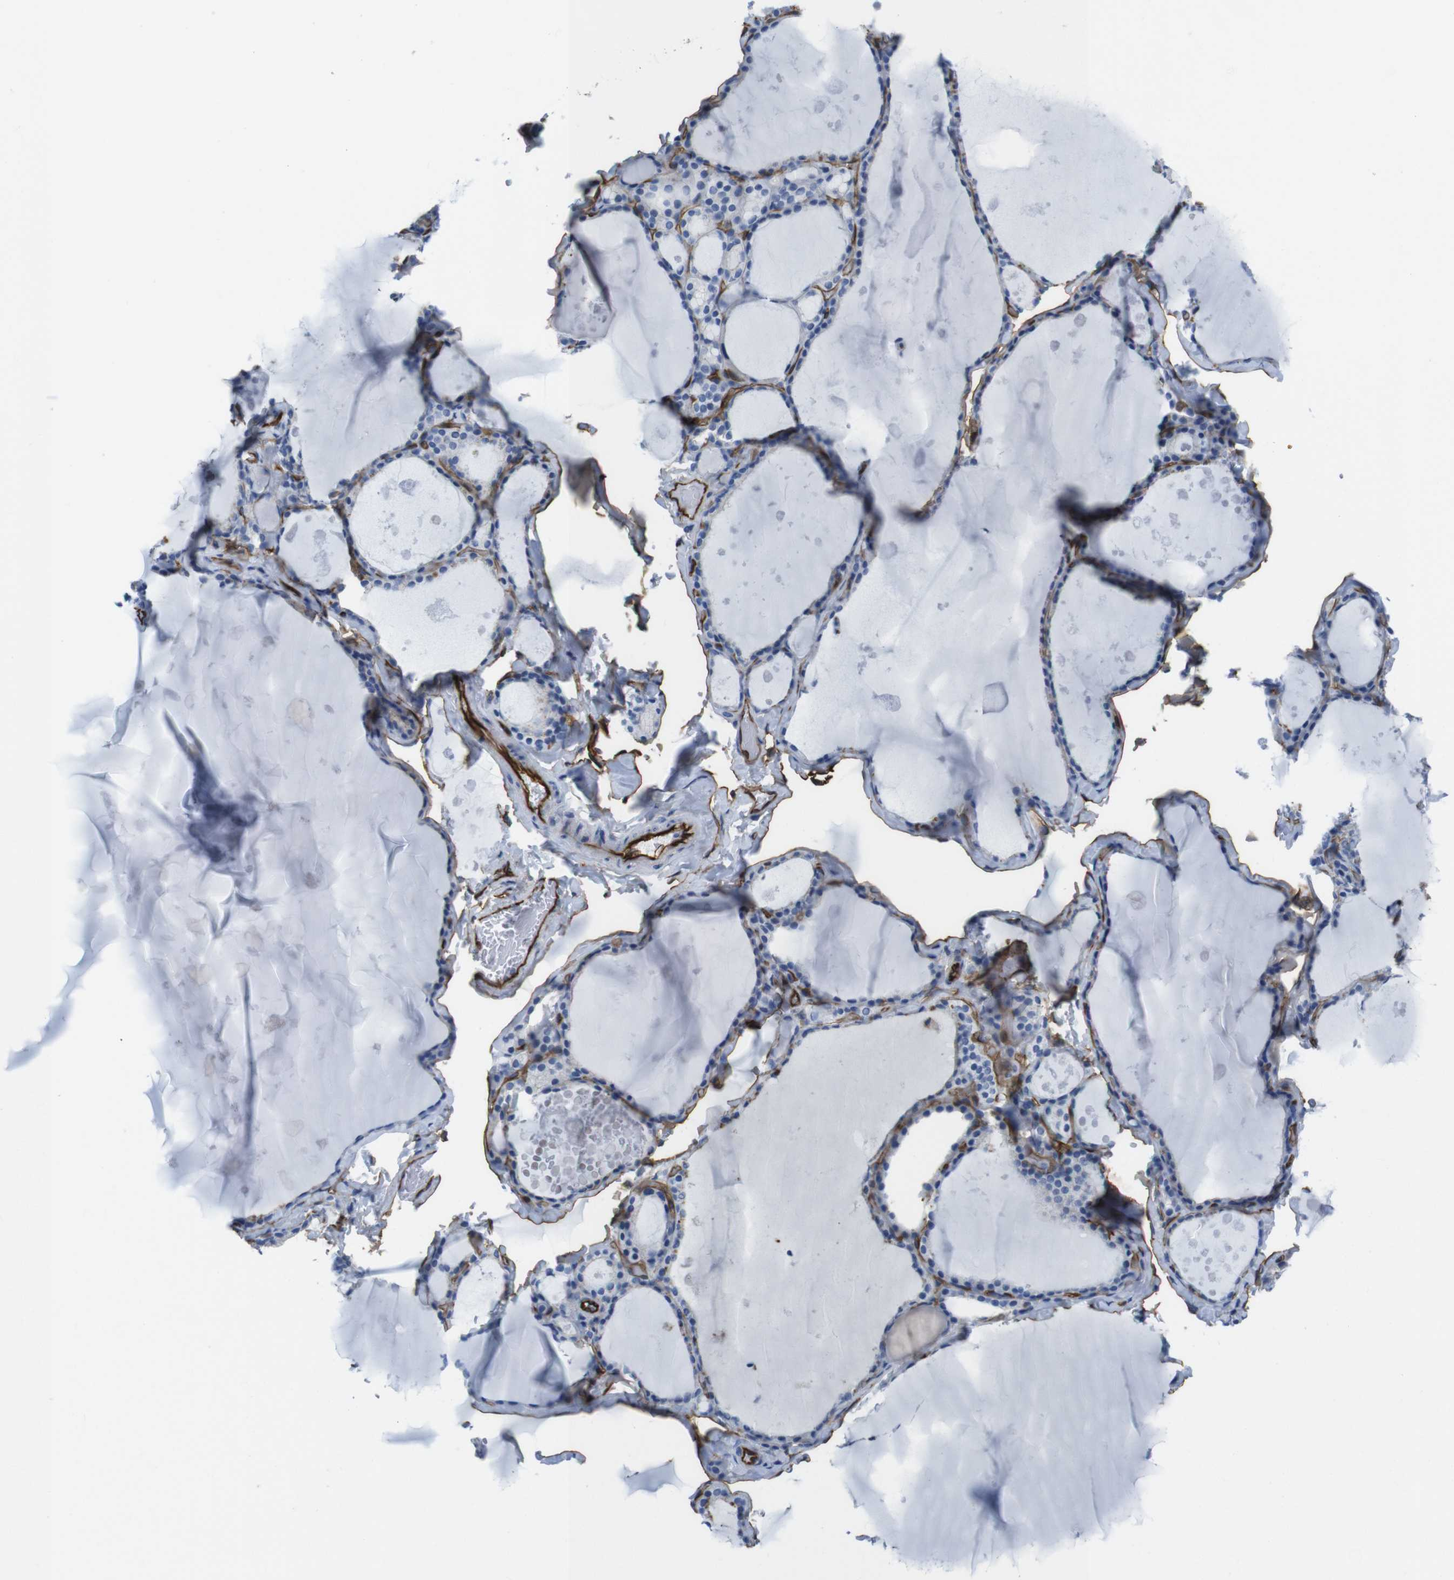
{"staining": {"intensity": "negative", "quantity": "none", "location": "none"}, "tissue": "thyroid gland", "cell_type": "Glandular cells", "image_type": "normal", "snomed": [{"axis": "morphology", "description": "Normal tissue, NOS"}, {"axis": "topography", "description": "Thyroid gland"}], "caption": "Immunohistochemistry micrograph of unremarkable thyroid gland stained for a protein (brown), which reveals no positivity in glandular cells.", "gene": "HSPA12B", "patient": {"sex": "male", "age": 56}}